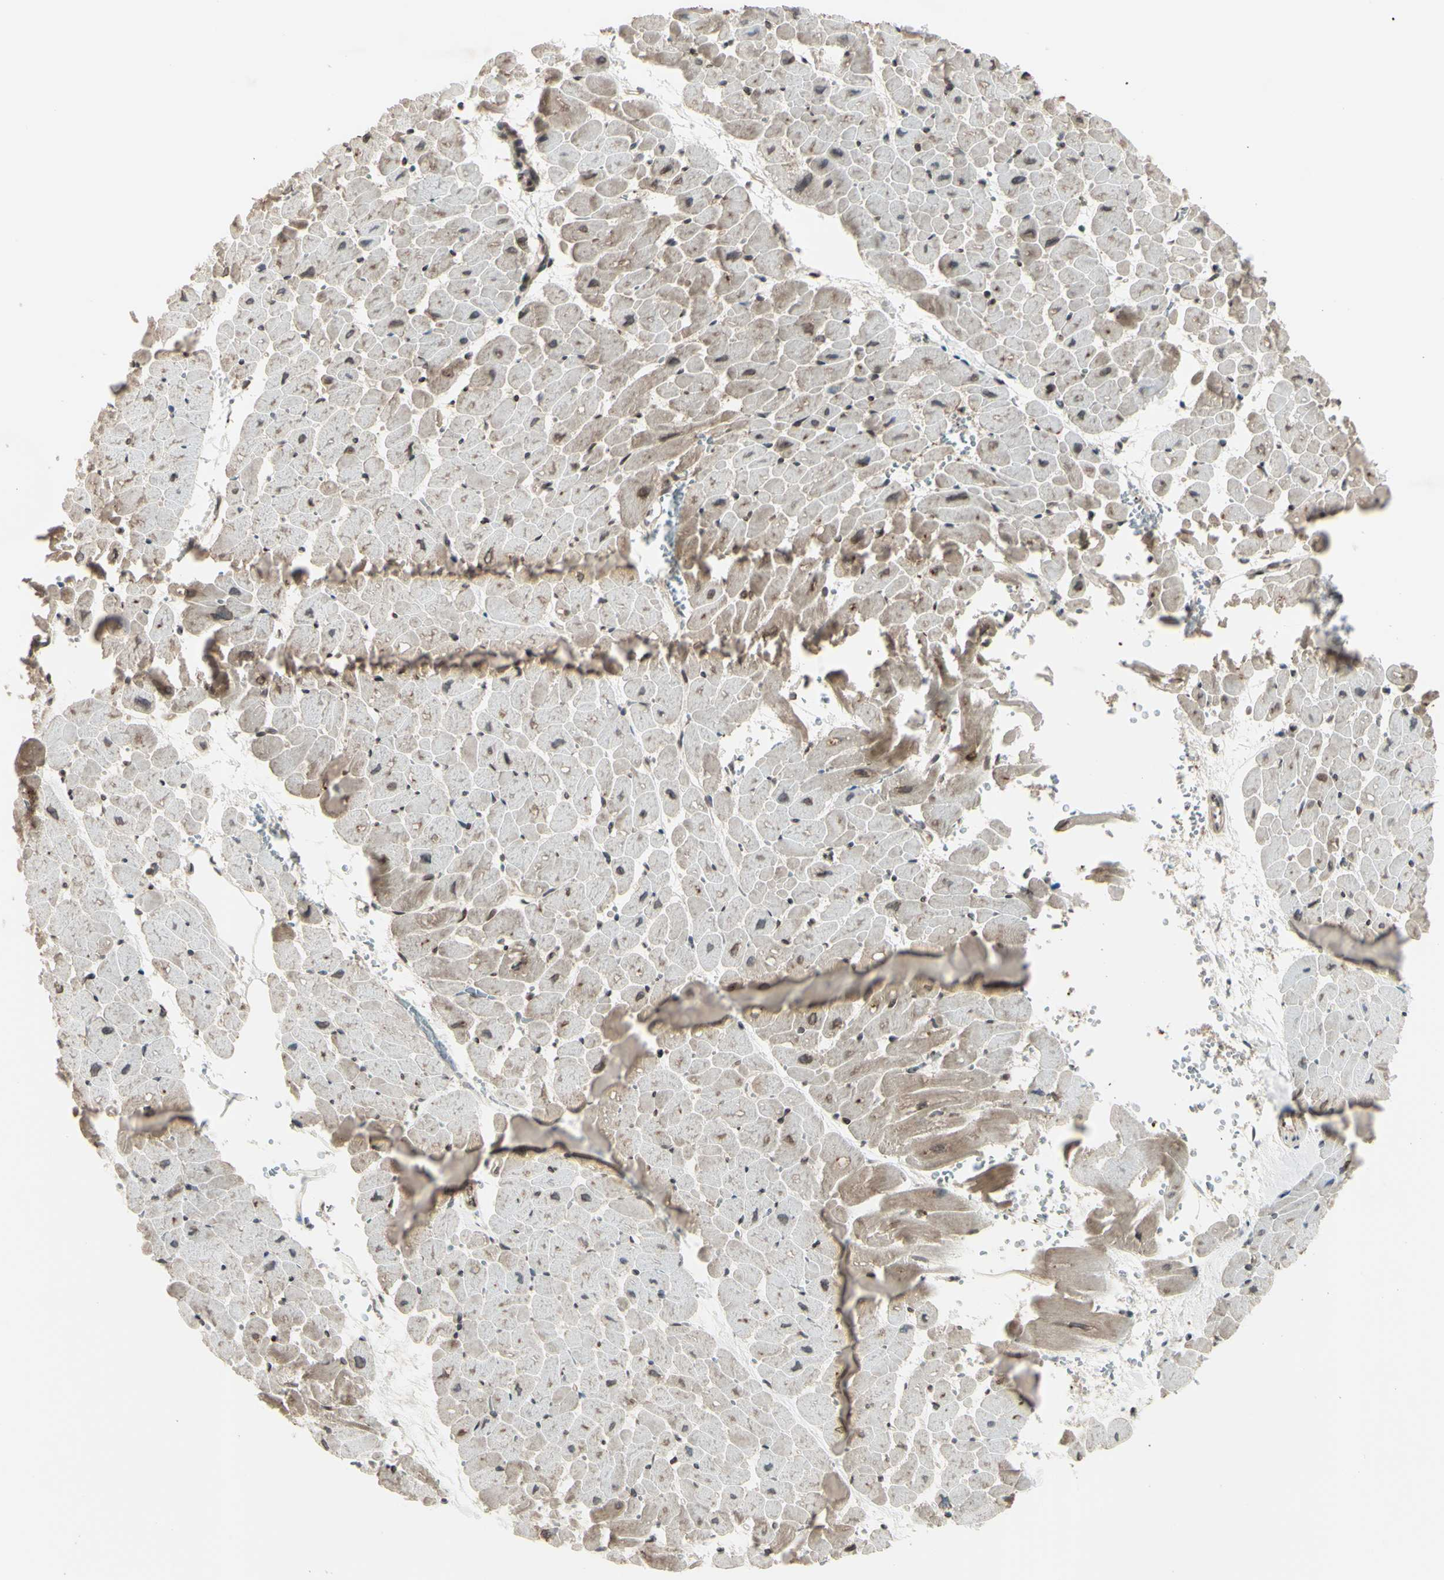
{"staining": {"intensity": "weak", "quantity": "25%-75%", "location": "cytoplasmic/membranous"}, "tissue": "heart muscle", "cell_type": "Cardiomyocytes", "image_type": "normal", "snomed": [{"axis": "morphology", "description": "Normal tissue, NOS"}, {"axis": "topography", "description": "Heart"}], "caption": "Brown immunohistochemical staining in unremarkable heart muscle reveals weak cytoplasmic/membranous staining in about 25%-75% of cardiomyocytes.", "gene": "MLF2", "patient": {"sex": "male", "age": 45}}